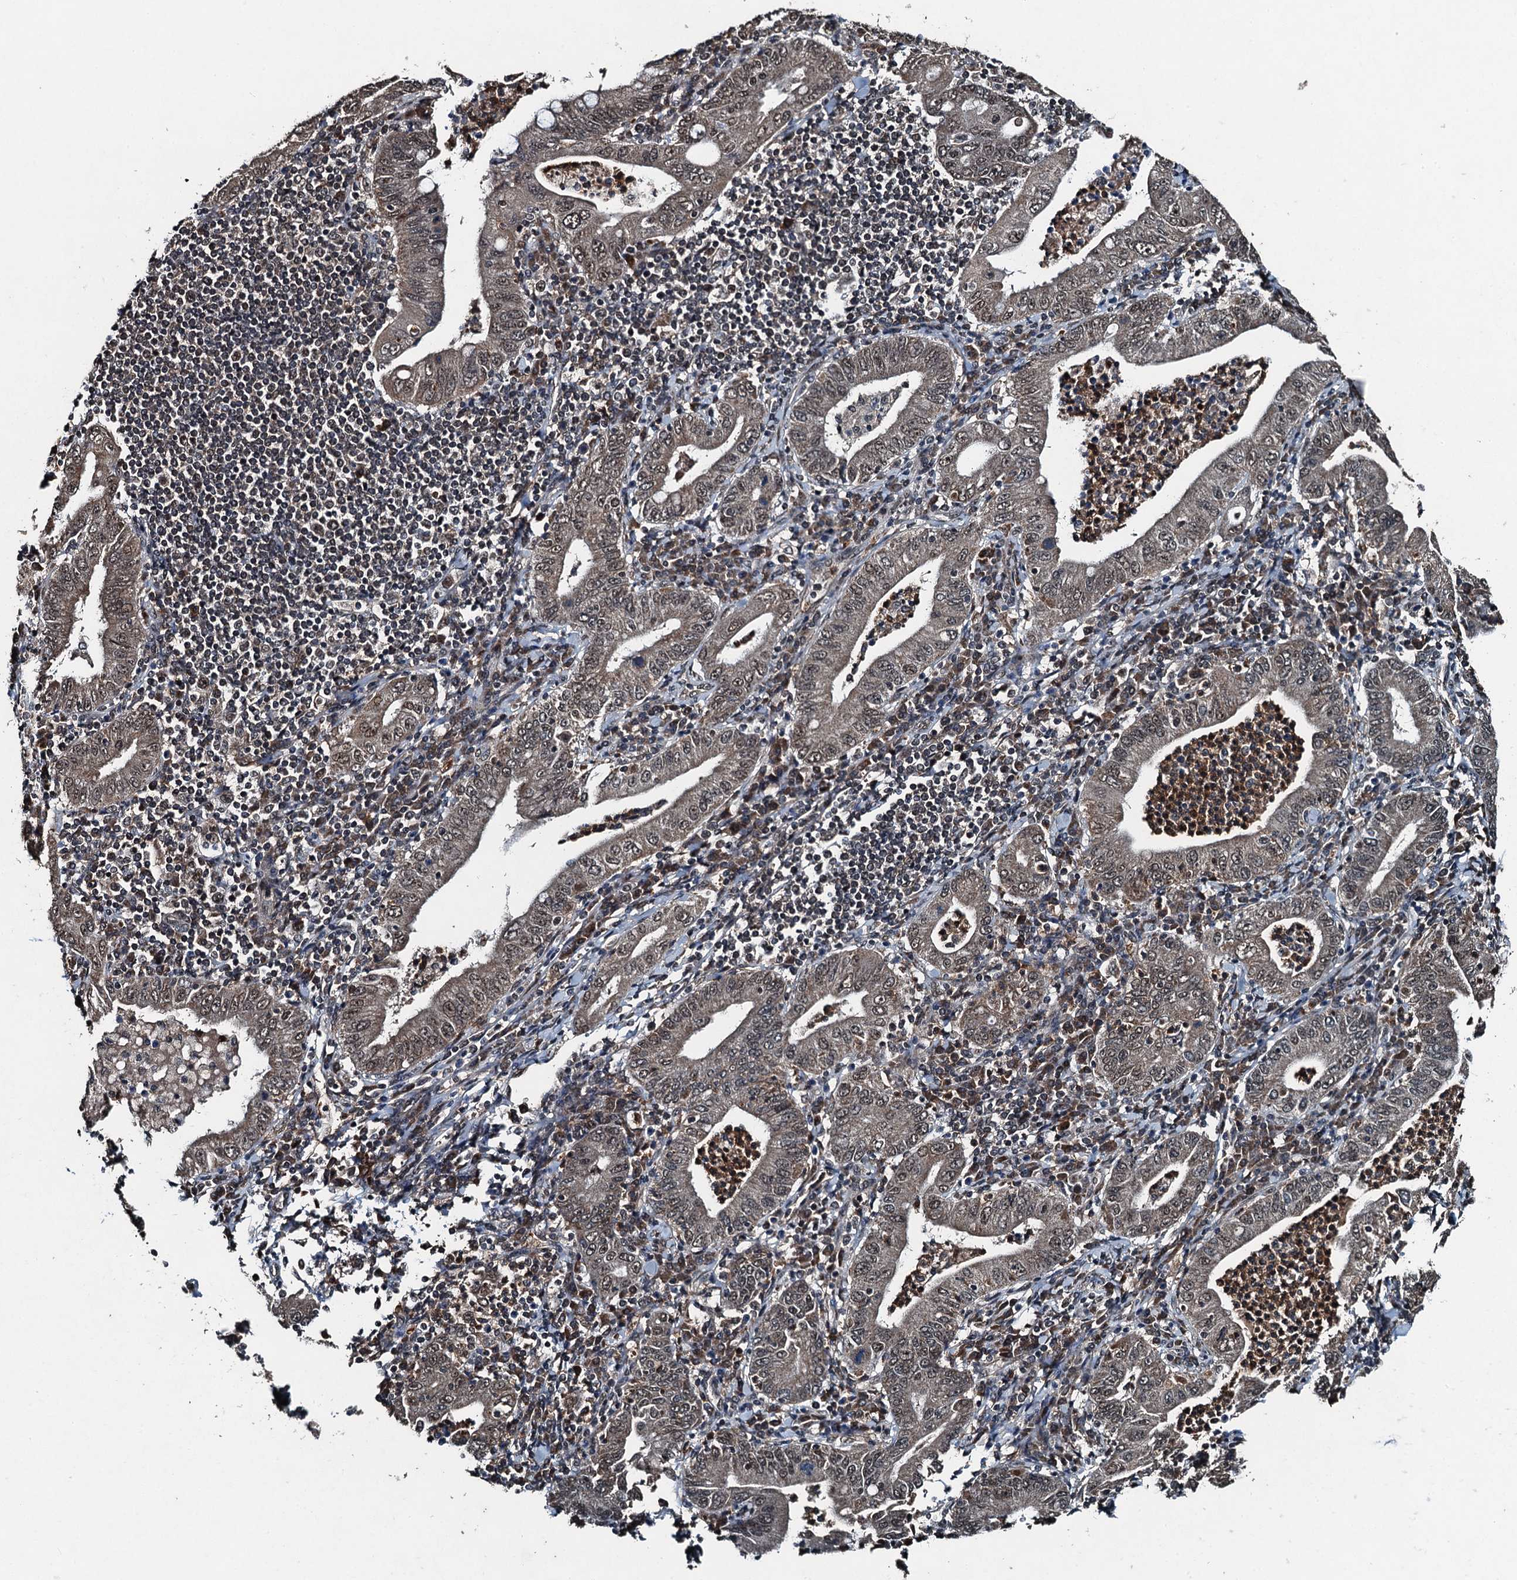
{"staining": {"intensity": "strong", "quantity": "25%-75%", "location": "nuclear"}, "tissue": "stomach cancer", "cell_type": "Tumor cells", "image_type": "cancer", "snomed": [{"axis": "morphology", "description": "Normal tissue, NOS"}, {"axis": "morphology", "description": "Adenocarcinoma, NOS"}, {"axis": "topography", "description": "Esophagus"}, {"axis": "topography", "description": "Stomach, upper"}, {"axis": "topography", "description": "Peripheral nerve tissue"}], "caption": "Tumor cells show high levels of strong nuclear staining in about 25%-75% of cells in adenocarcinoma (stomach). The staining was performed using DAB to visualize the protein expression in brown, while the nuclei were stained in blue with hematoxylin (Magnification: 20x).", "gene": "UBXN6", "patient": {"sex": "male", "age": 62}}